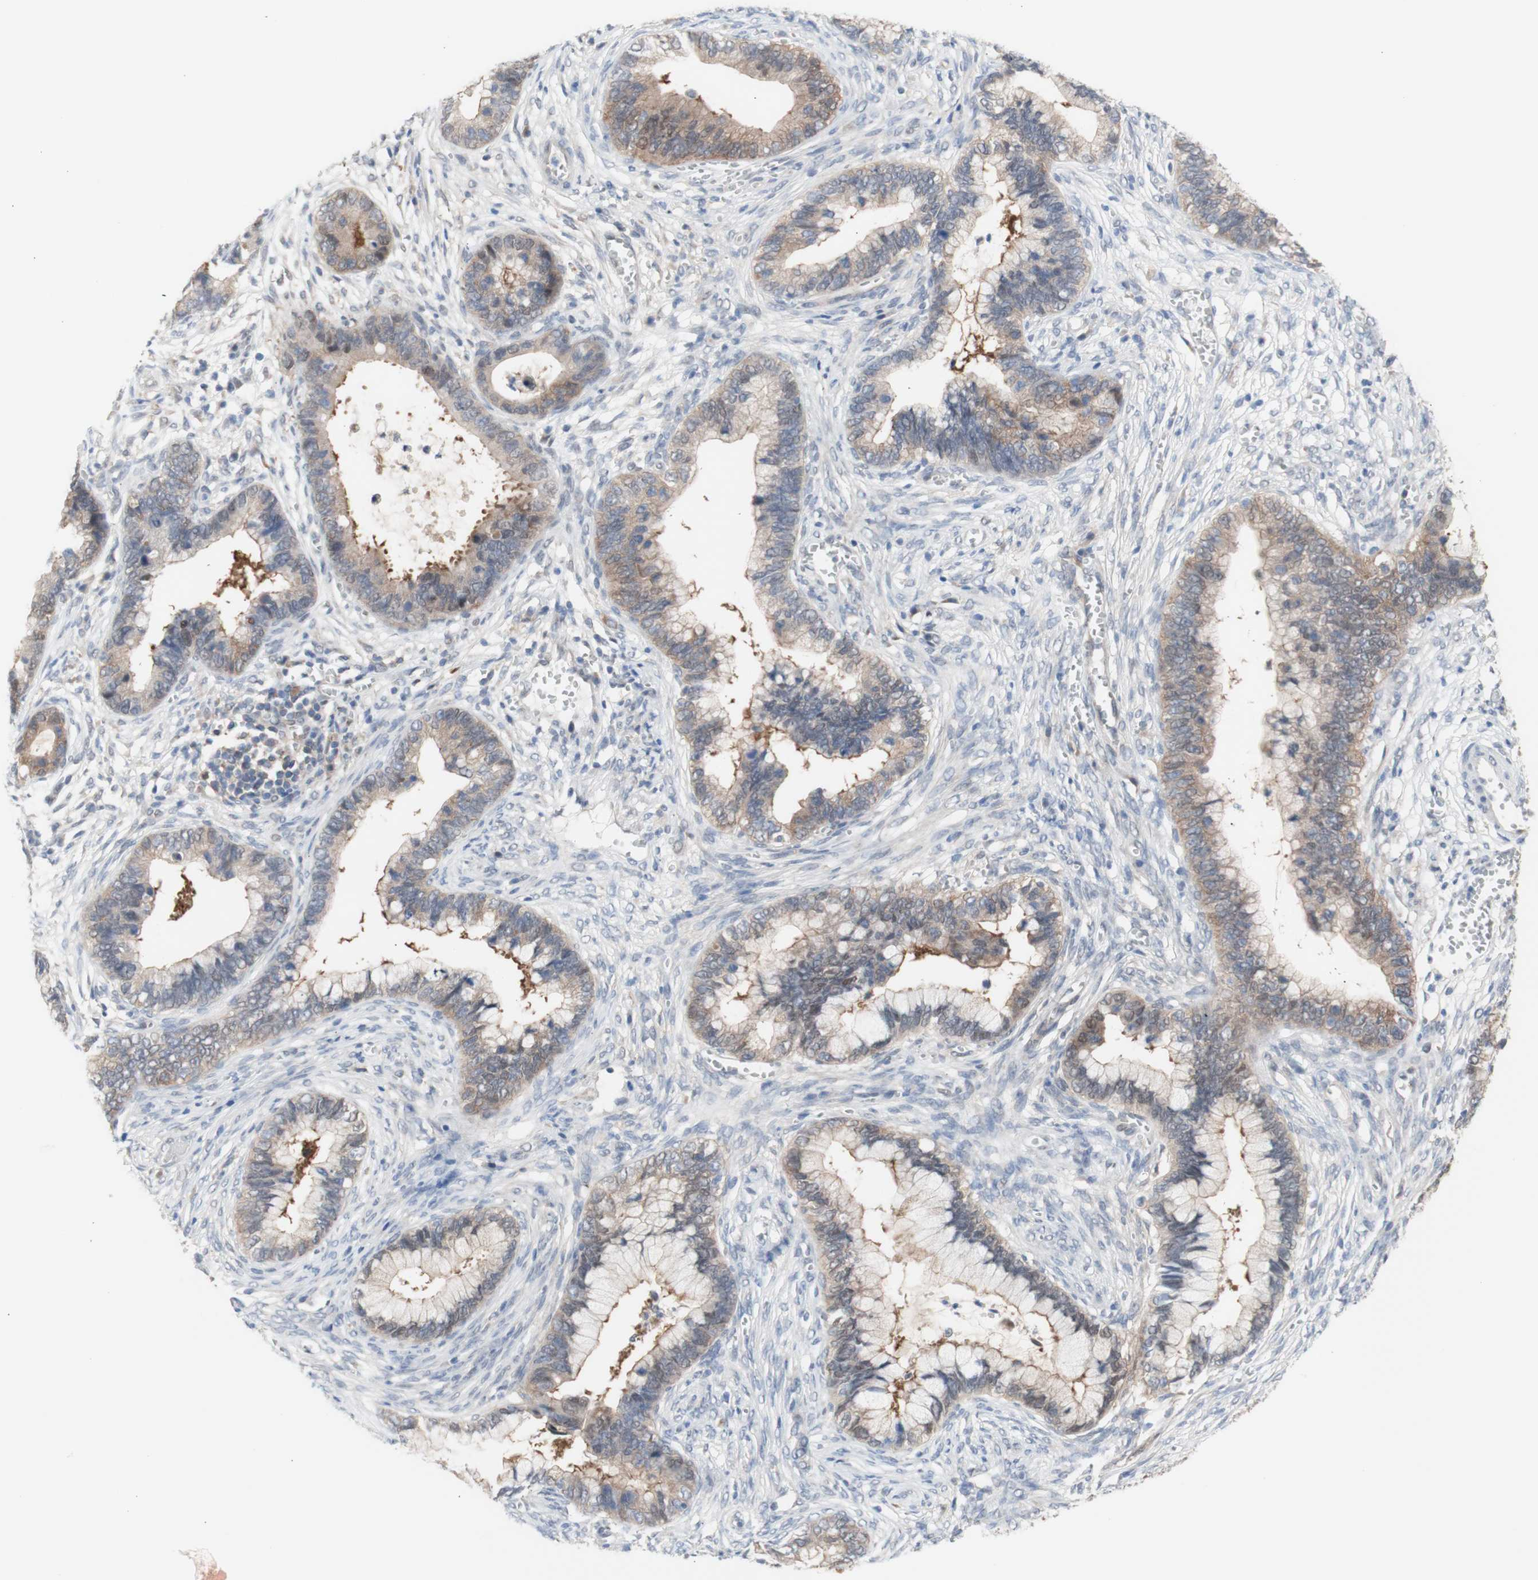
{"staining": {"intensity": "weak", "quantity": ">75%", "location": "cytoplasmic/membranous"}, "tissue": "cervical cancer", "cell_type": "Tumor cells", "image_type": "cancer", "snomed": [{"axis": "morphology", "description": "Adenocarcinoma, NOS"}, {"axis": "topography", "description": "Cervix"}], "caption": "Human adenocarcinoma (cervical) stained with a brown dye demonstrates weak cytoplasmic/membranous positive staining in approximately >75% of tumor cells.", "gene": "PRMT5", "patient": {"sex": "female", "age": 44}}